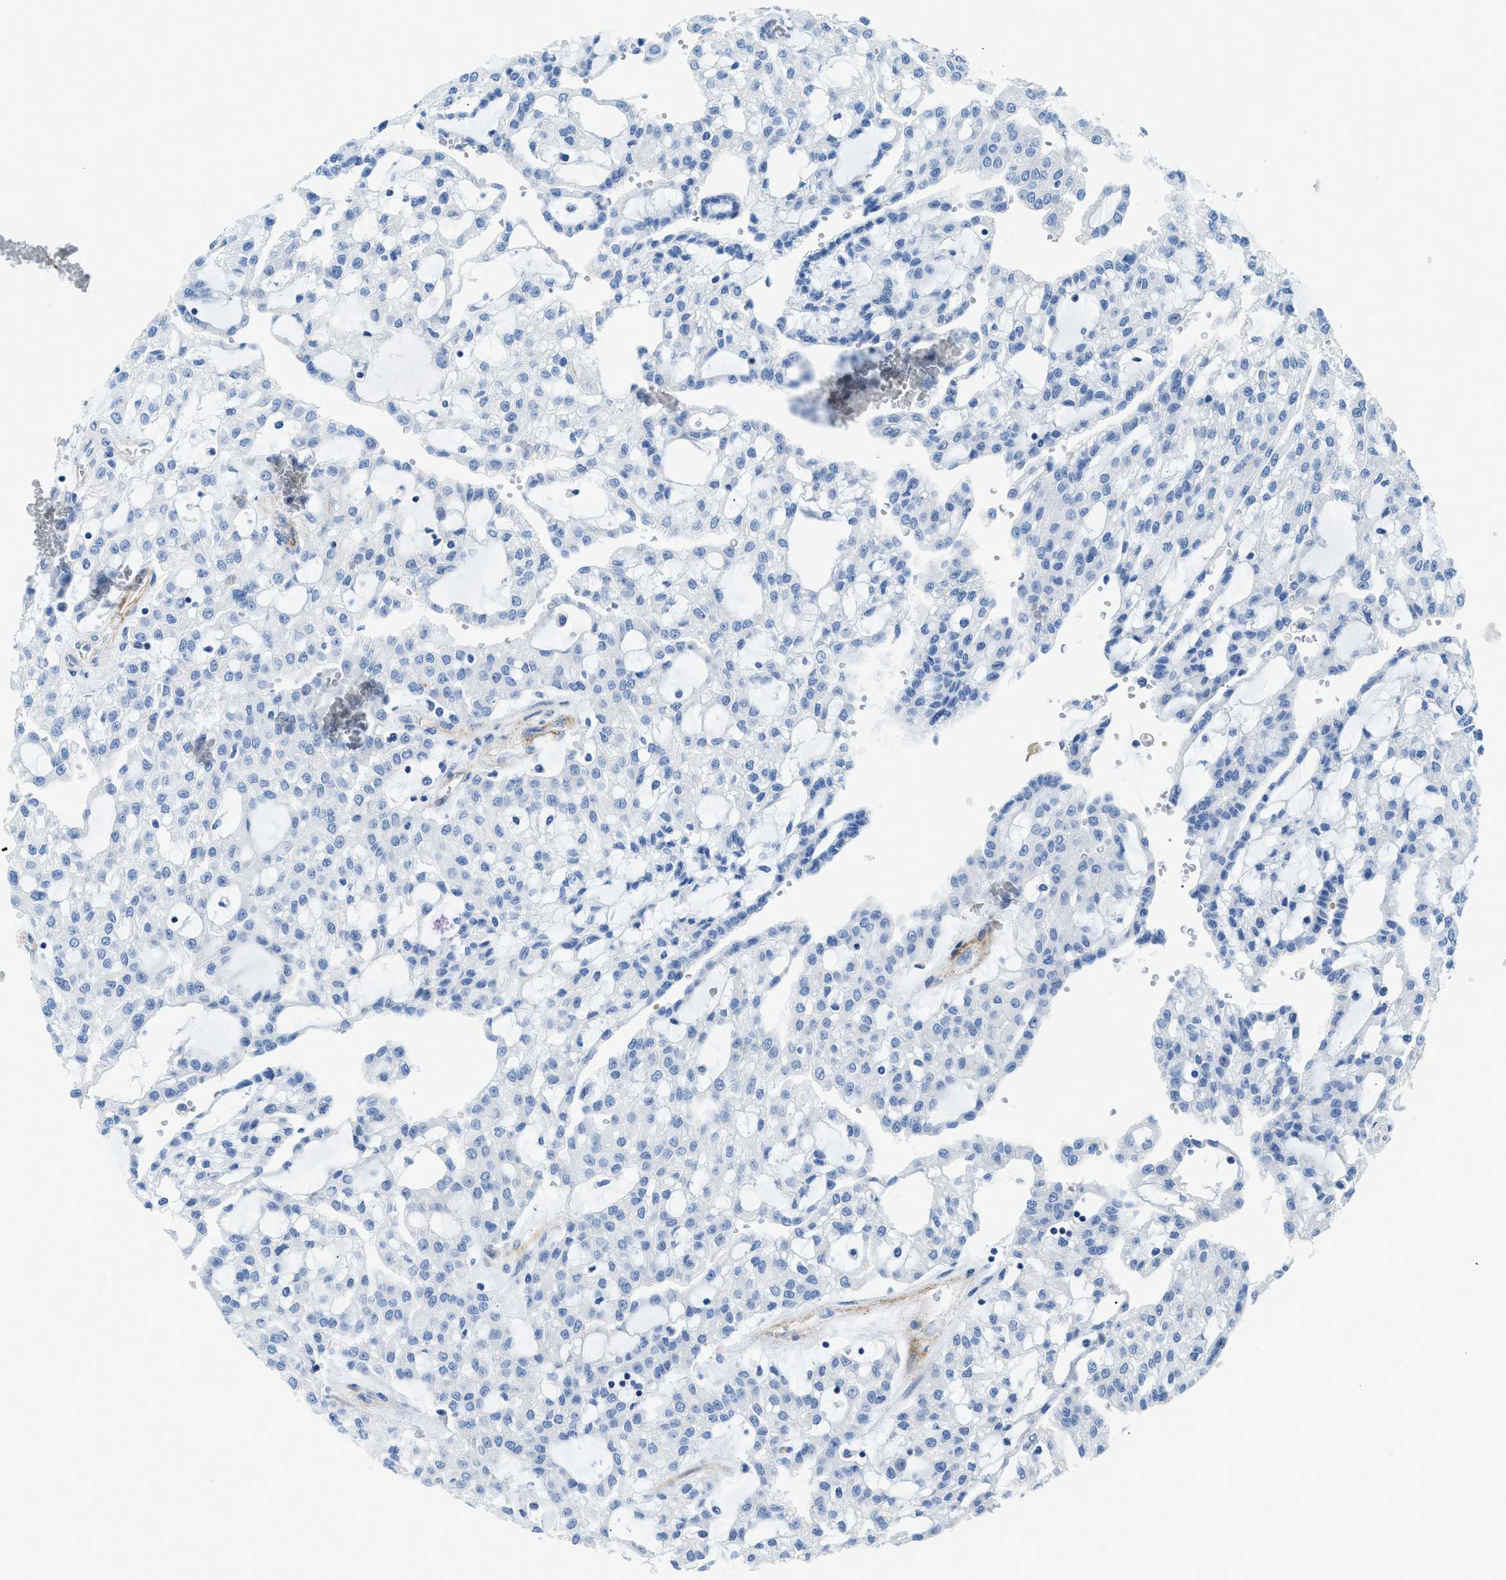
{"staining": {"intensity": "negative", "quantity": "none", "location": "none"}, "tissue": "renal cancer", "cell_type": "Tumor cells", "image_type": "cancer", "snomed": [{"axis": "morphology", "description": "Adenocarcinoma, NOS"}, {"axis": "topography", "description": "Kidney"}], "caption": "Immunohistochemistry photomicrograph of renal cancer (adenocarcinoma) stained for a protein (brown), which demonstrates no positivity in tumor cells. (DAB immunohistochemistry with hematoxylin counter stain).", "gene": "CUTA", "patient": {"sex": "male", "age": 63}}